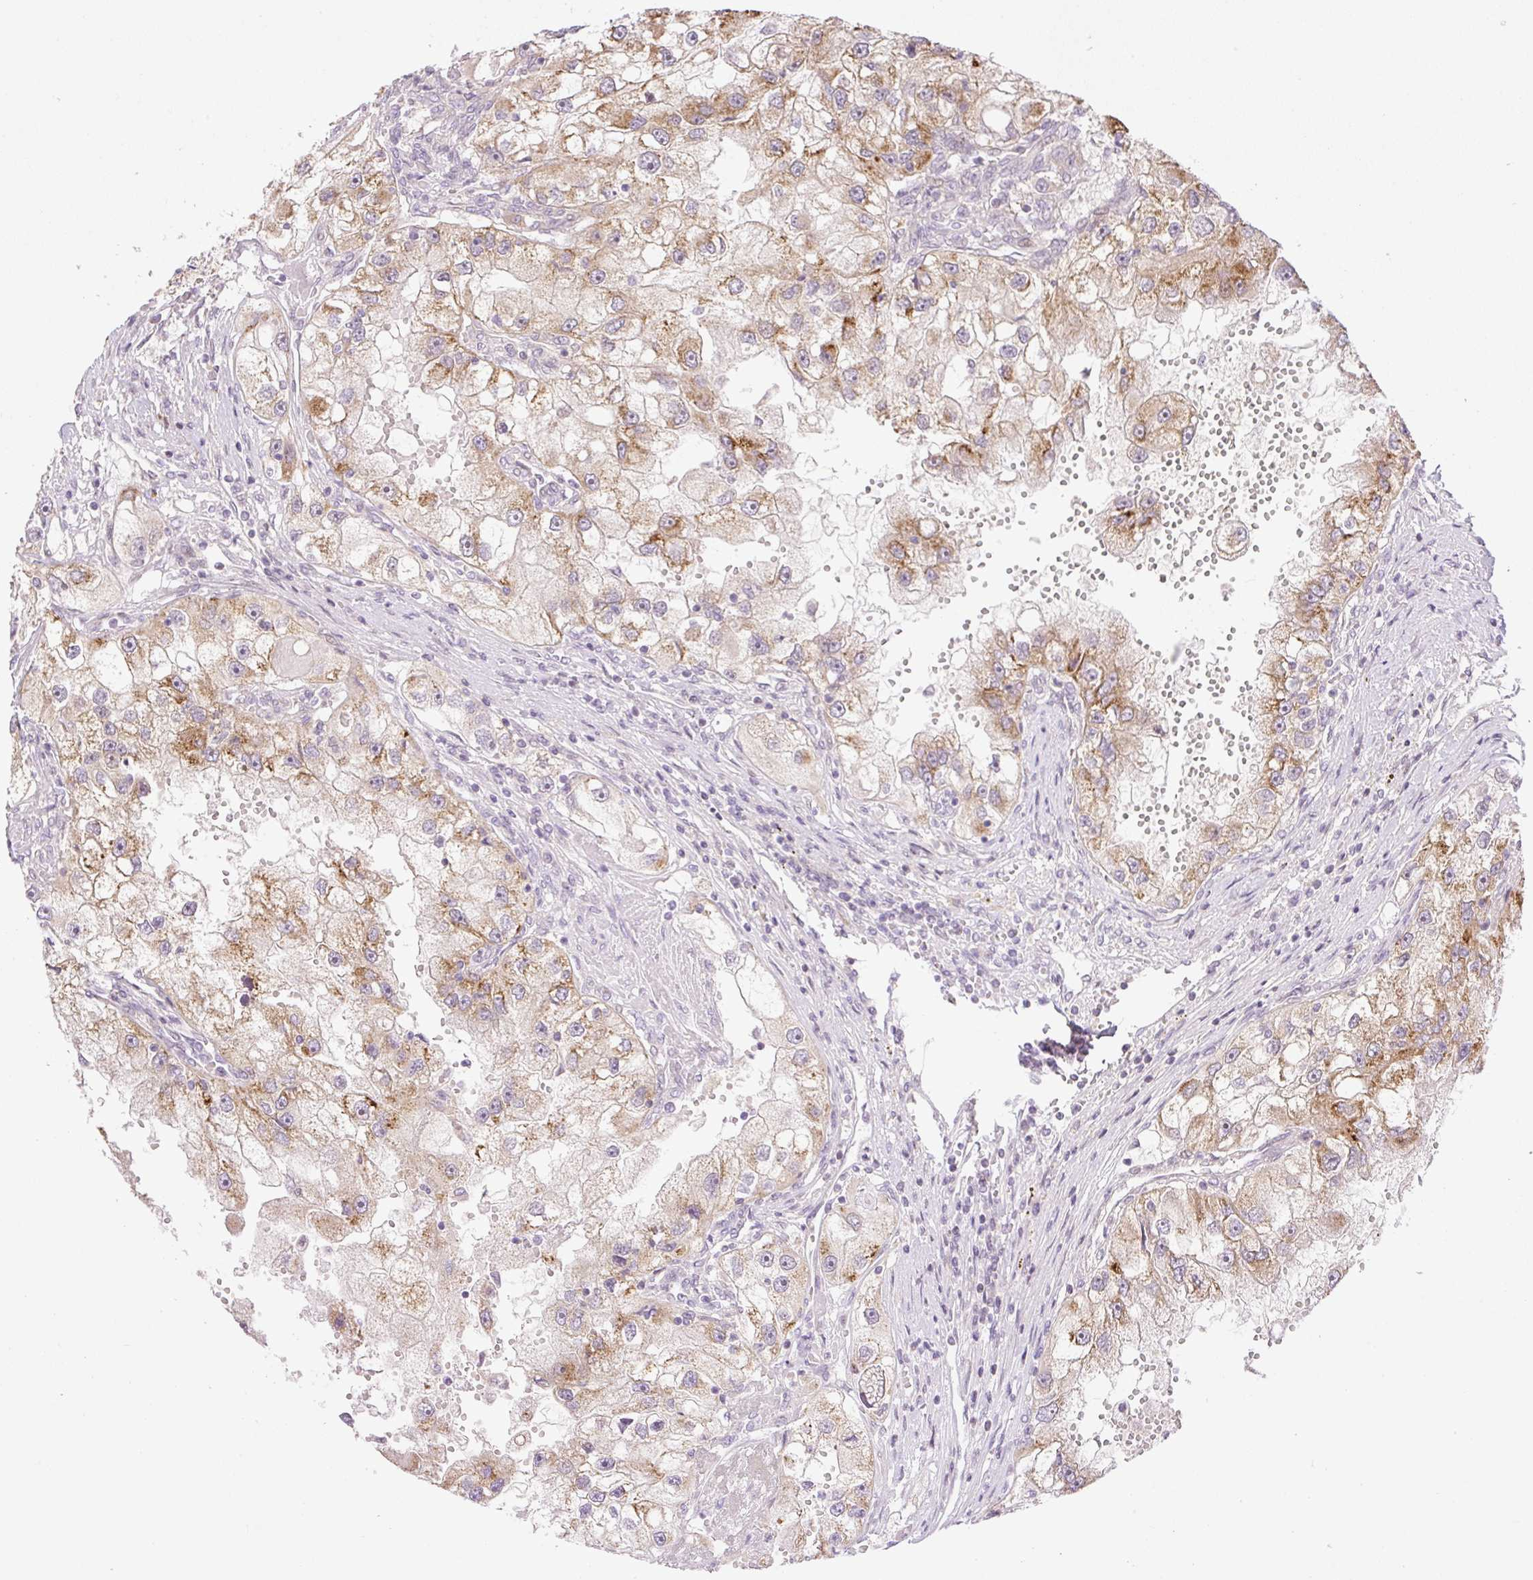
{"staining": {"intensity": "moderate", "quantity": "25%-75%", "location": "cytoplasmic/membranous"}, "tissue": "renal cancer", "cell_type": "Tumor cells", "image_type": "cancer", "snomed": [{"axis": "morphology", "description": "Adenocarcinoma, NOS"}, {"axis": "topography", "description": "Kidney"}], "caption": "Tumor cells display medium levels of moderate cytoplasmic/membranous staining in about 25%-75% of cells in human adenocarcinoma (renal).", "gene": "ZNF394", "patient": {"sex": "male", "age": 63}}